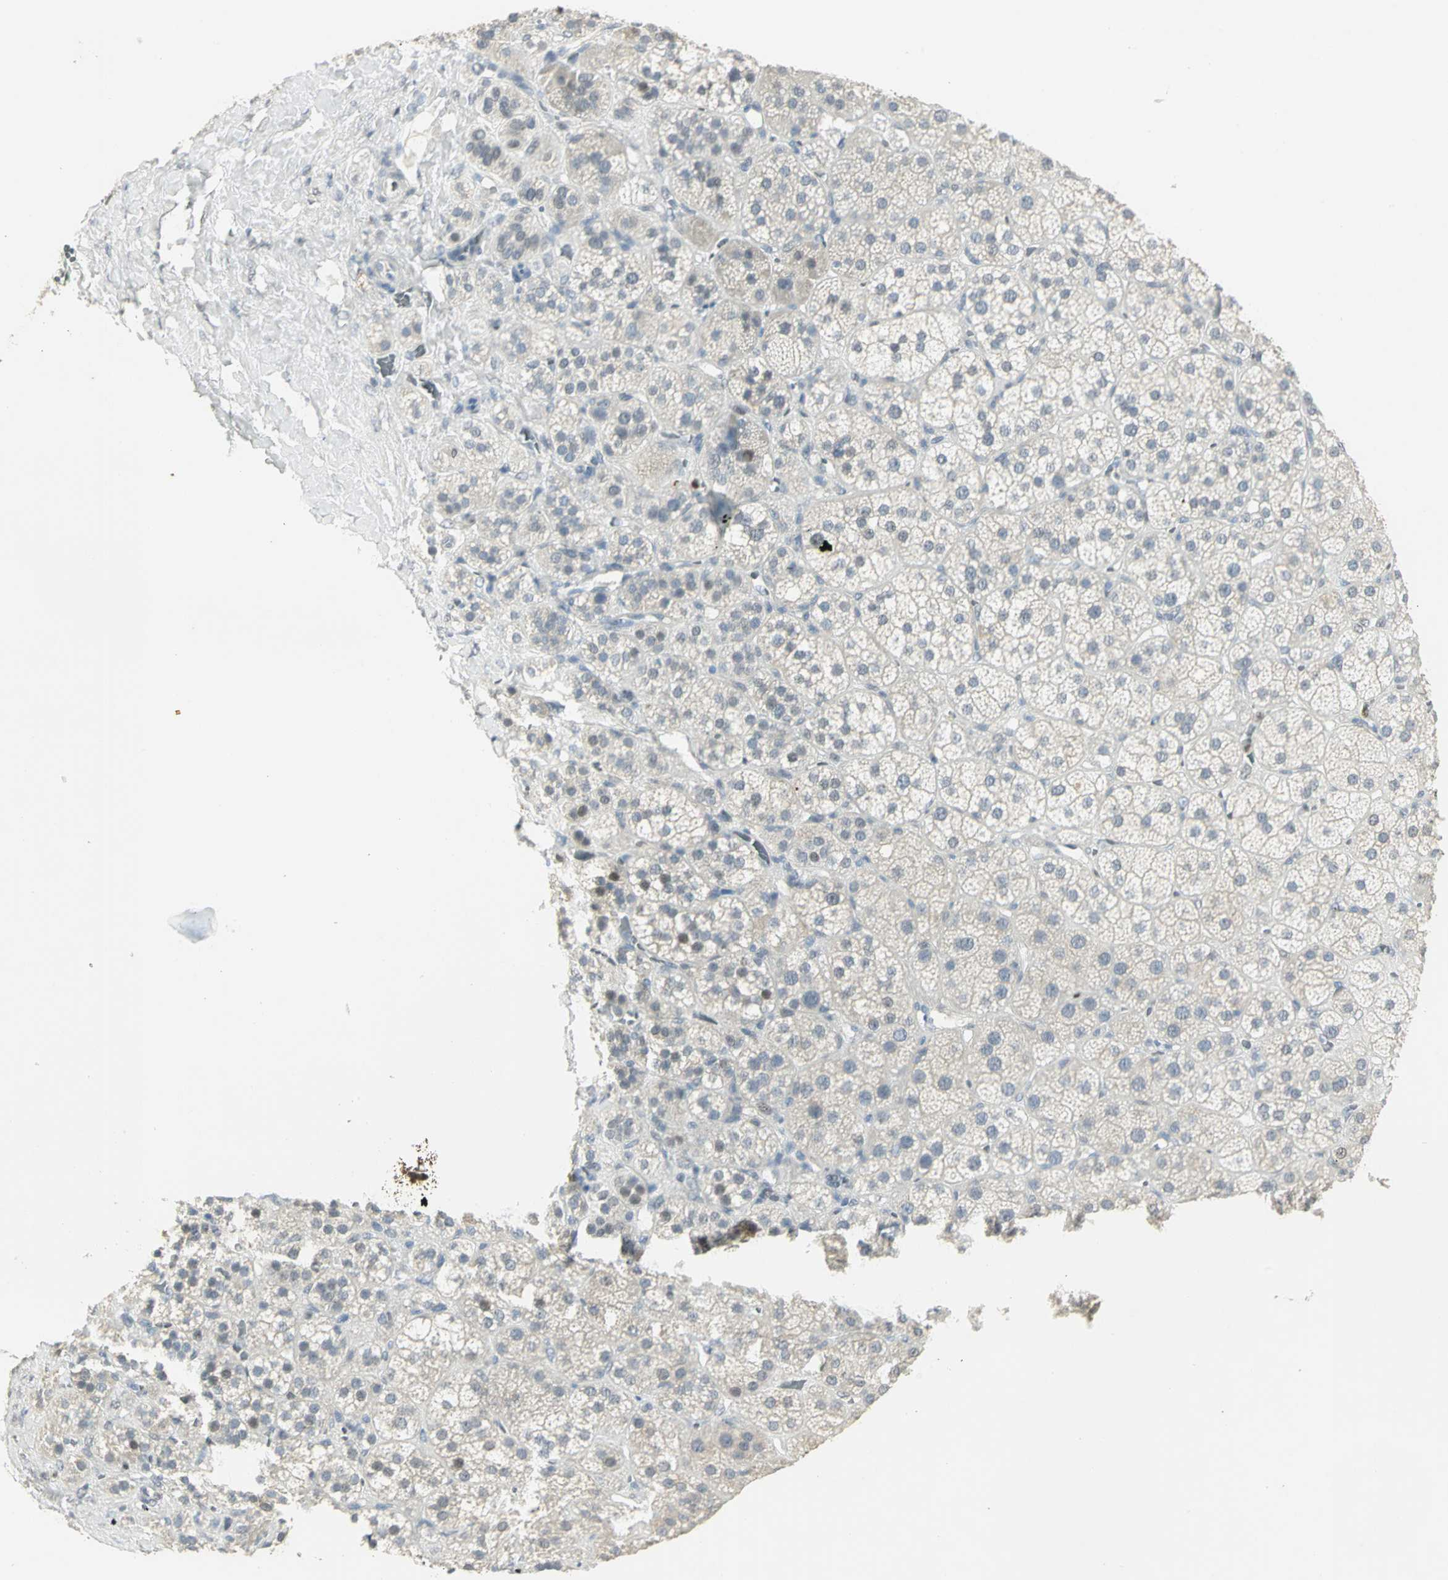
{"staining": {"intensity": "negative", "quantity": "none", "location": "none"}, "tissue": "adrenal gland", "cell_type": "Glandular cells", "image_type": "normal", "snomed": [{"axis": "morphology", "description": "Normal tissue, NOS"}, {"axis": "topography", "description": "Adrenal gland"}], "caption": "This image is of unremarkable adrenal gland stained with immunohistochemistry (IHC) to label a protein in brown with the nuclei are counter-stained blue. There is no staining in glandular cells. The staining was performed using DAB (3,3'-diaminobenzidine) to visualize the protein expression in brown, while the nuclei were stained in blue with hematoxylin (Magnification: 20x).", "gene": "BCL6", "patient": {"sex": "female", "age": 71}}